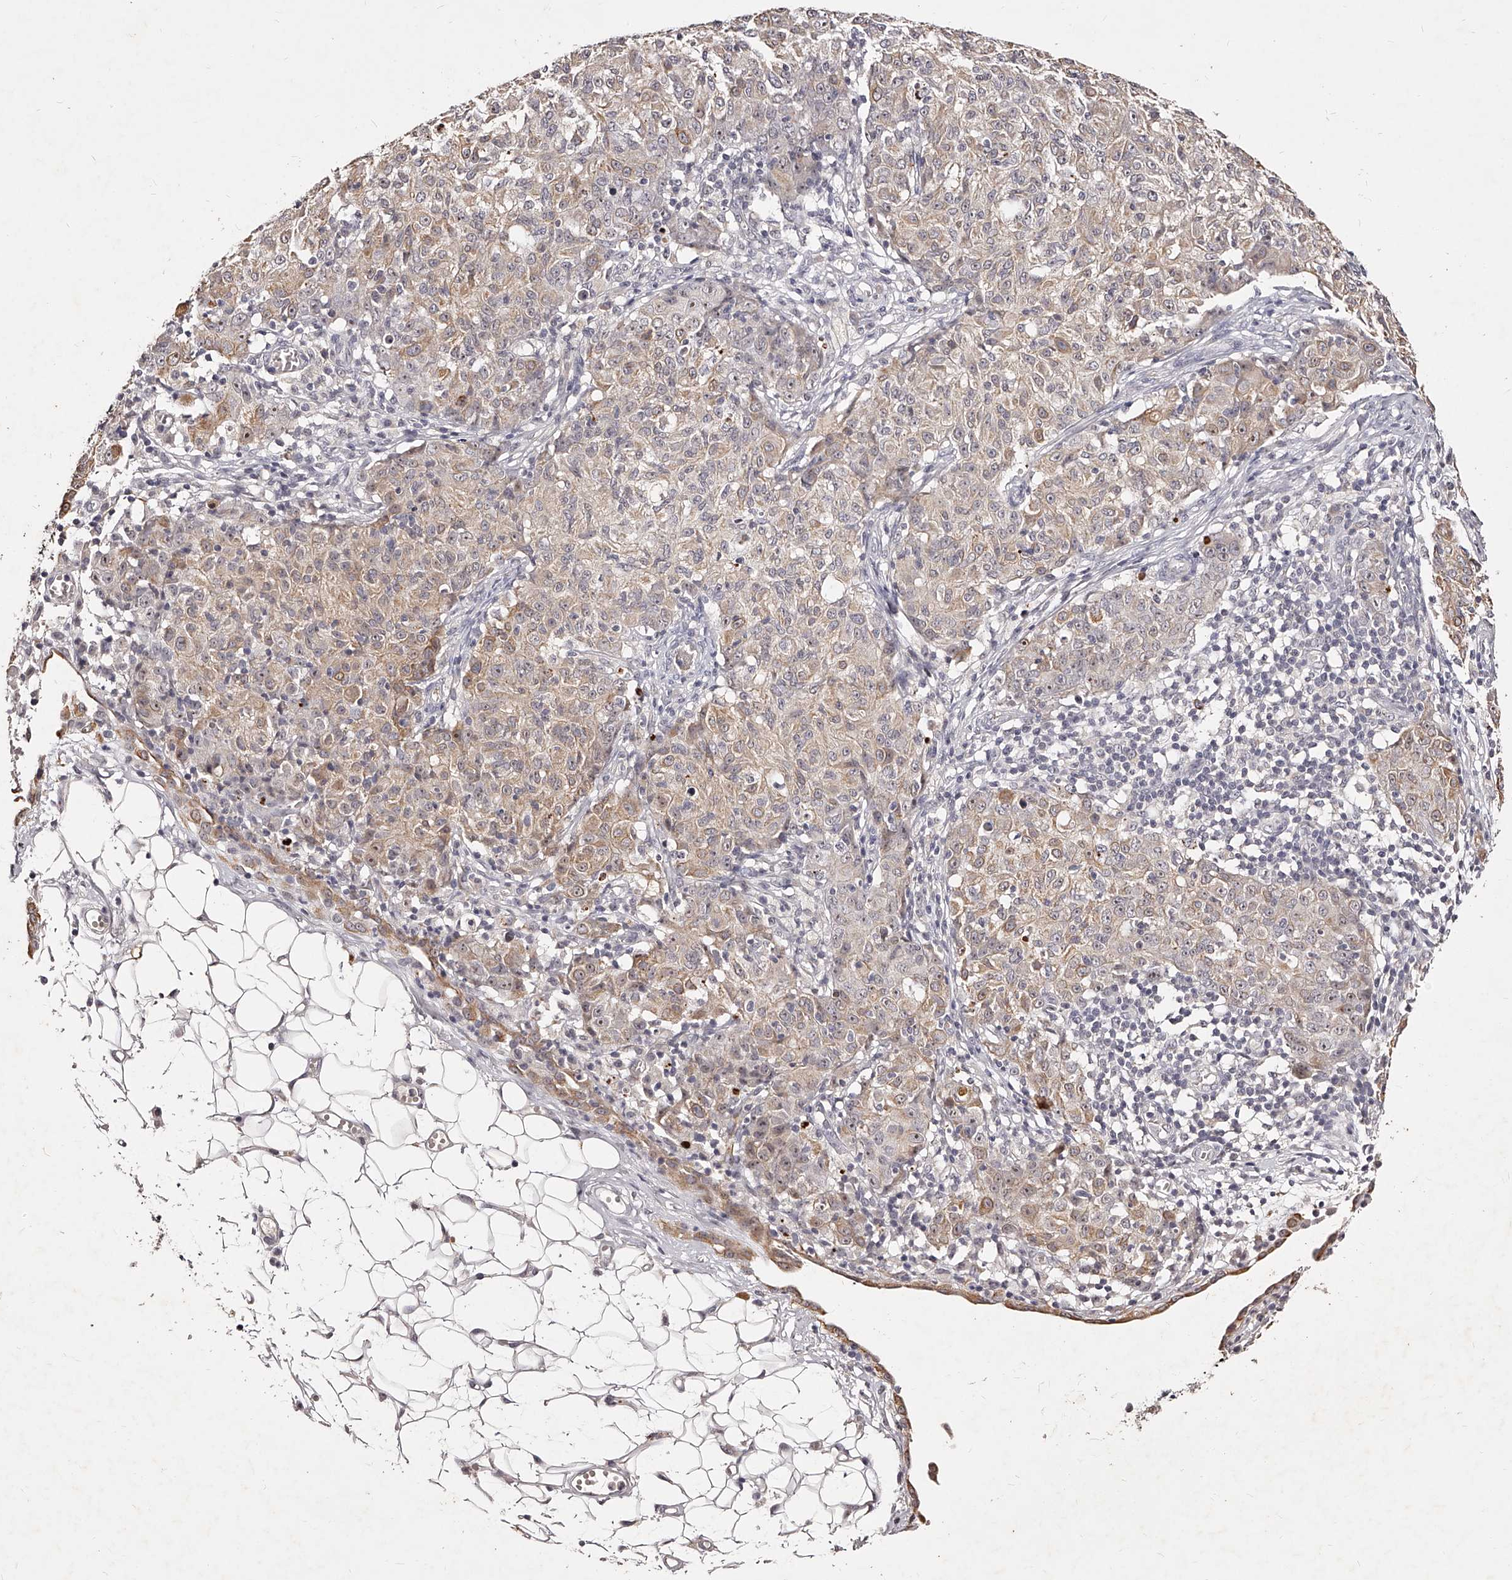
{"staining": {"intensity": "weak", "quantity": ">75%", "location": "cytoplasmic/membranous"}, "tissue": "ovarian cancer", "cell_type": "Tumor cells", "image_type": "cancer", "snomed": [{"axis": "morphology", "description": "Carcinoma, endometroid"}, {"axis": "topography", "description": "Ovary"}], "caption": "There is low levels of weak cytoplasmic/membranous positivity in tumor cells of ovarian cancer, as demonstrated by immunohistochemical staining (brown color).", "gene": "PHACTR1", "patient": {"sex": "female", "age": 42}}